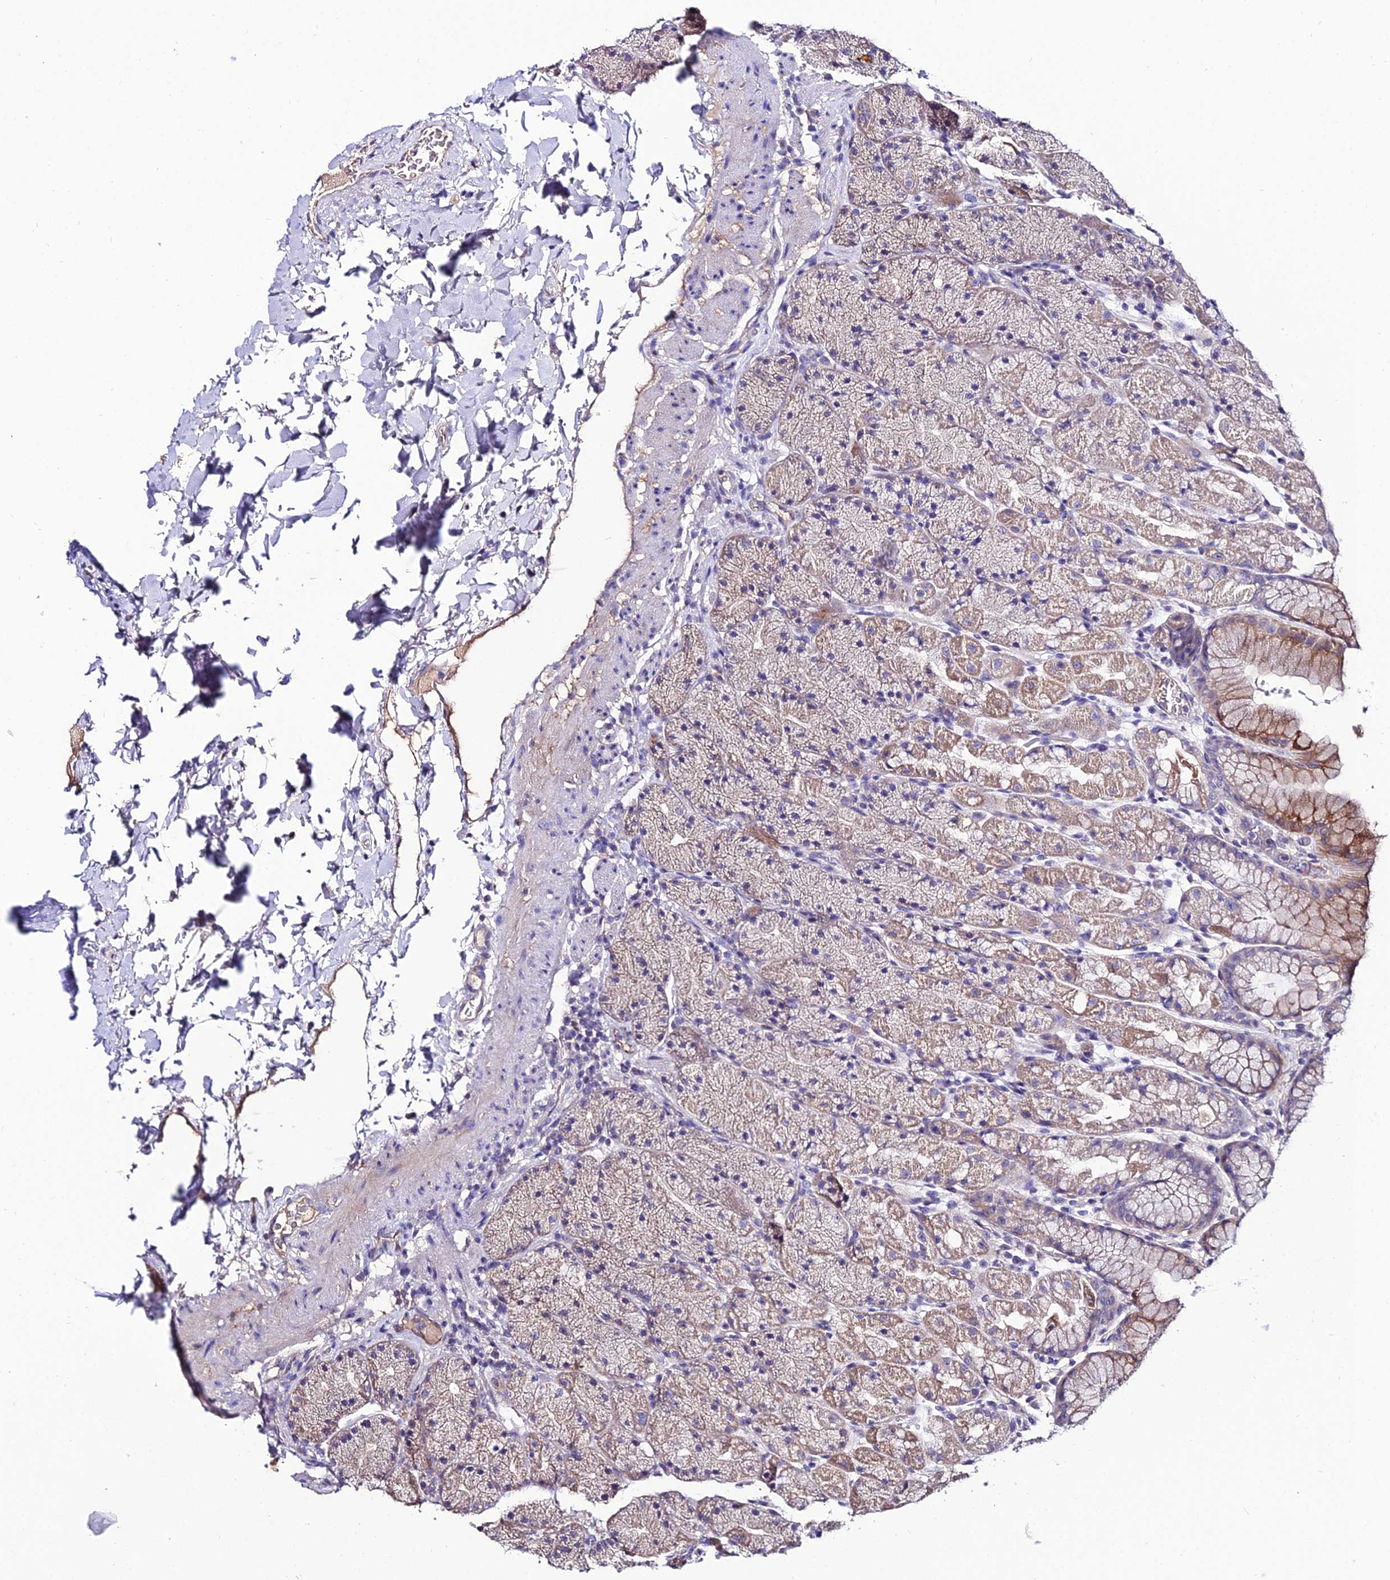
{"staining": {"intensity": "strong", "quantity": "<25%", "location": "cytoplasmic/membranous"}, "tissue": "stomach", "cell_type": "Glandular cells", "image_type": "normal", "snomed": [{"axis": "morphology", "description": "Normal tissue, NOS"}, {"axis": "topography", "description": "Stomach, upper"}, {"axis": "topography", "description": "Stomach, lower"}], "caption": "IHC of unremarkable human stomach exhibits medium levels of strong cytoplasmic/membranous staining in about <25% of glandular cells. The staining was performed using DAB to visualize the protein expression in brown, while the nuclei were stained in blue with hematoxylin (Magnification: 20x).", "gene": "SHQ1", "patient": {"sex": "male", "age": 67}}